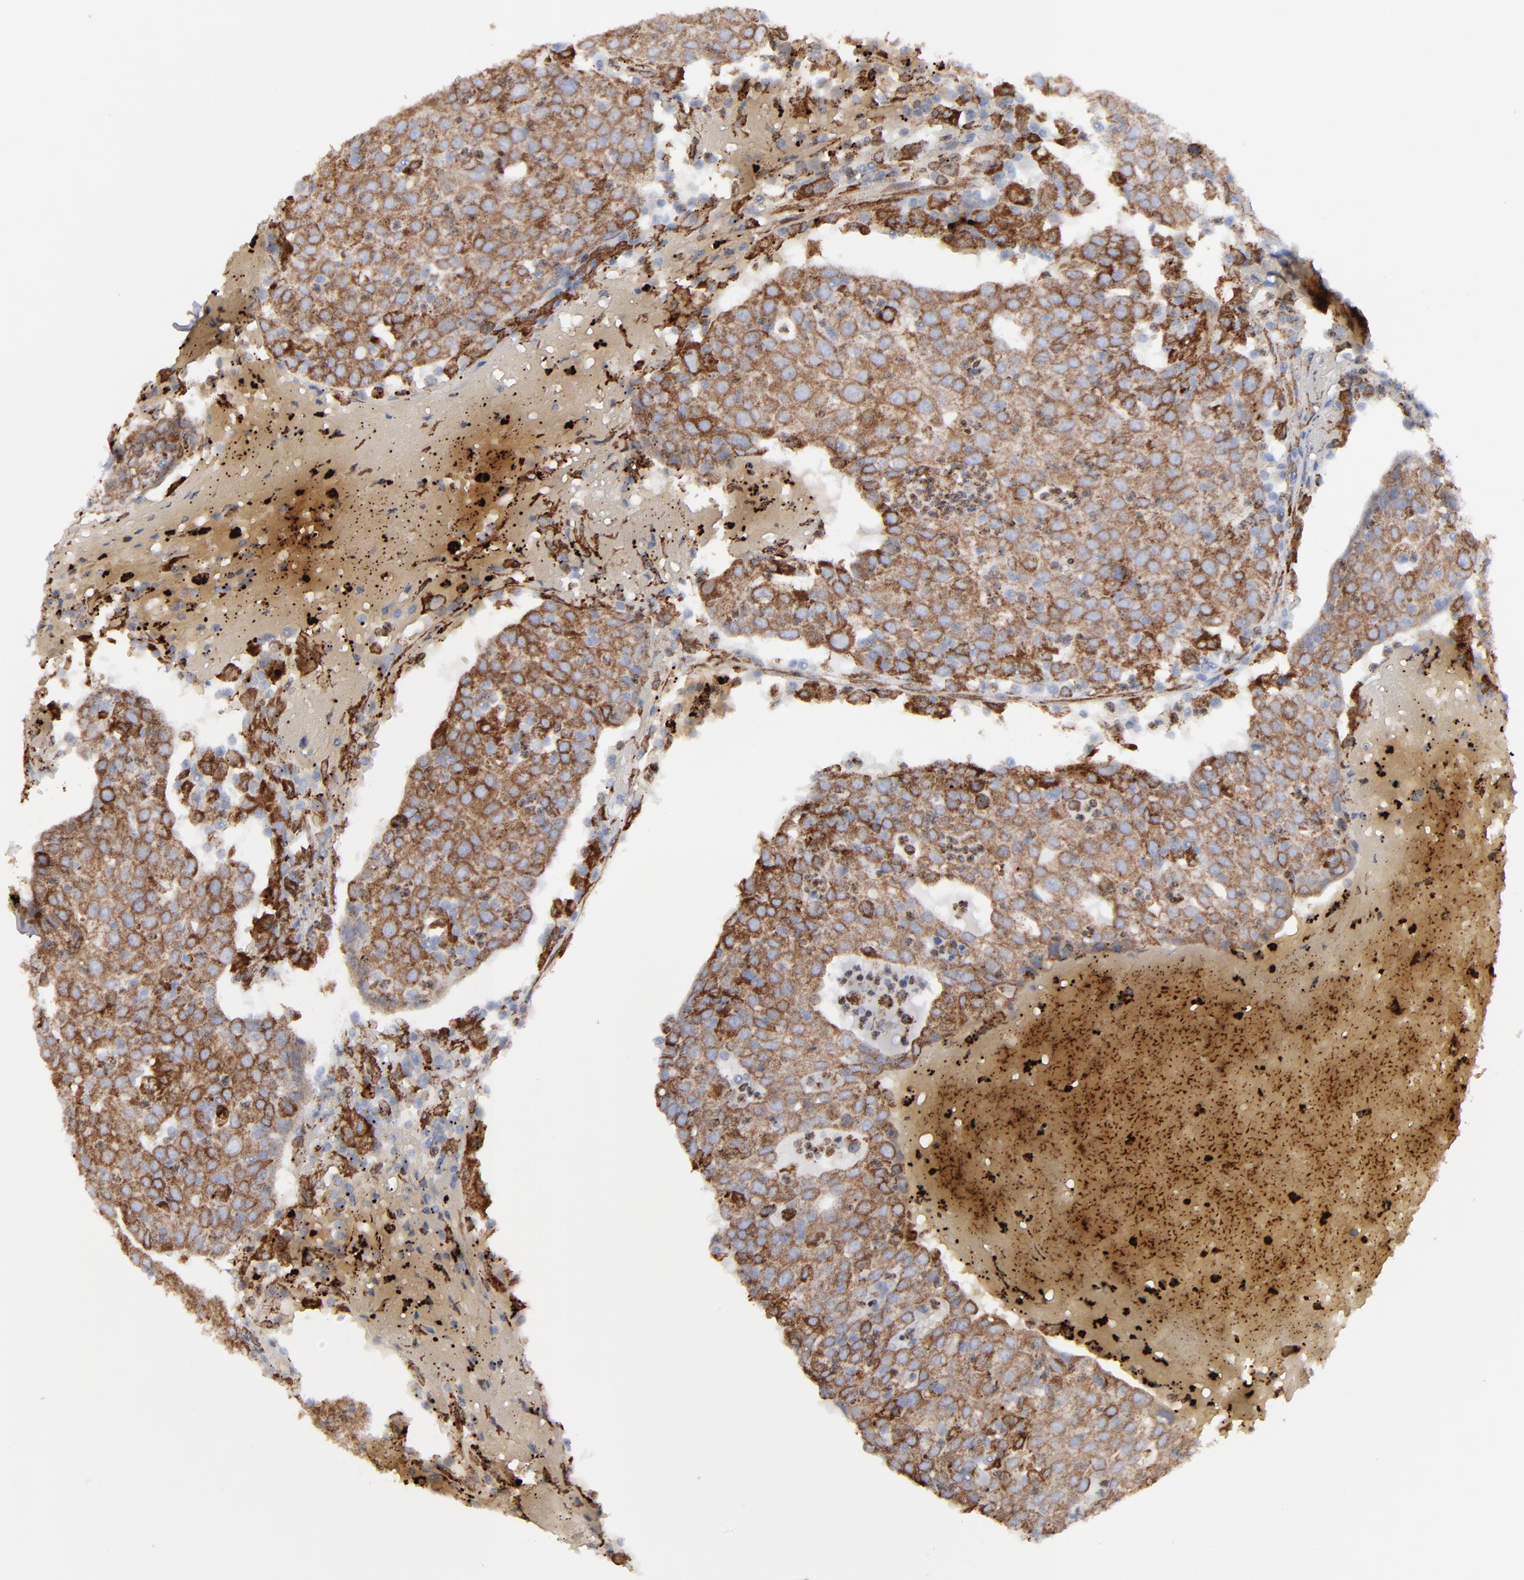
{"staining": {"intensity": "strong", "quantity": ">75%", "location": "cytoplasmic/membranous"}, "tissue": "head and neck cancer", "cell_type": "Tumor cells", "image_type": "cancer", "snomed": [{"axis": "morphology", "description": "Adenocarcinoma, NOS"}, {"axis": "topography", "description": "Salivary gland"}, {"axis": "topography", "description": "Head-Neck"}], "caption": "This image shows head and neck adenocarcinoma stained with immunohistochemistry (IHC) to label a protein in brown. The cytoplasmic/membranous of tumor cells show strong positivity for the protein. Nuclei are counter-stained blue.", "gene": "ERLIN2", "patient": {"sex": "female", "age": 65}}